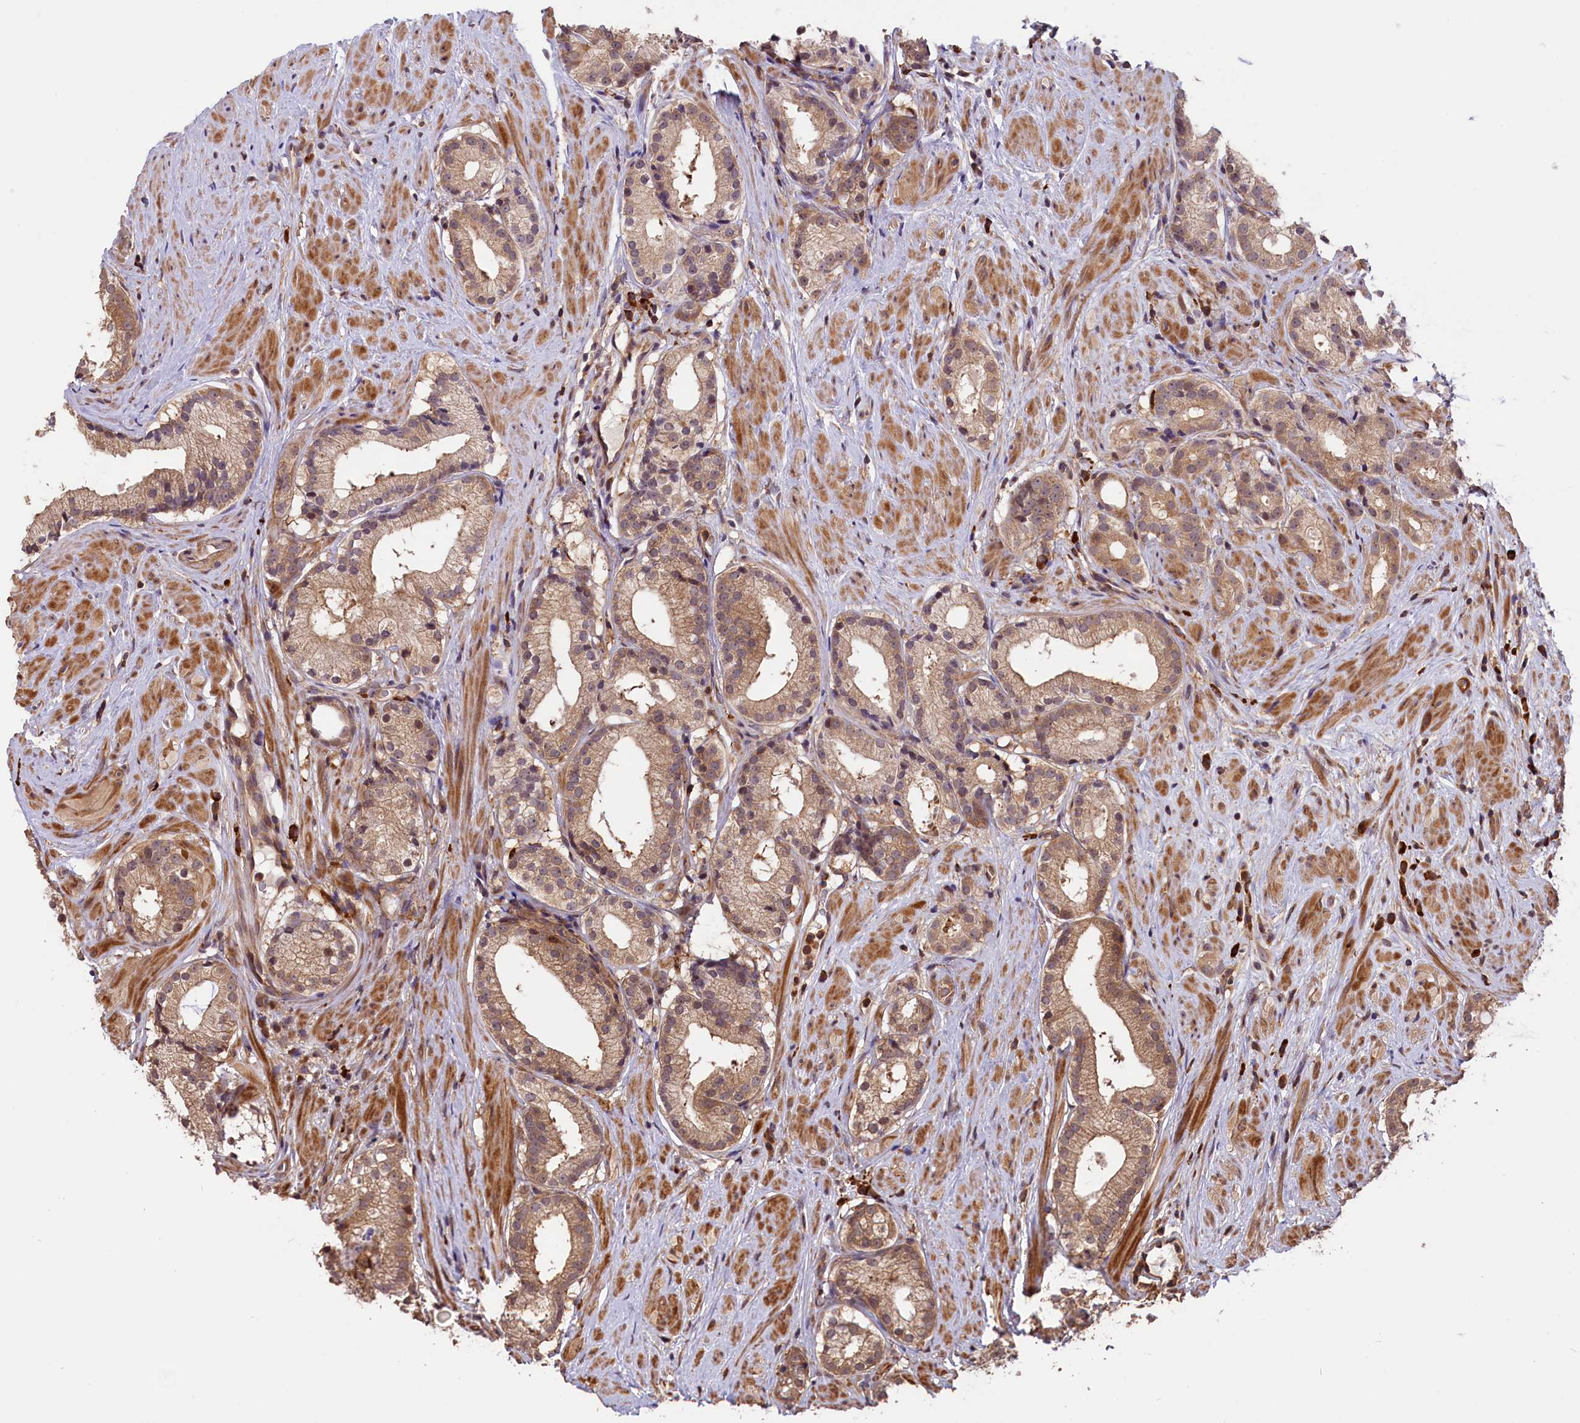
{"staining": {"intensity": "weak", "quantity": "25%-75%", "location": "cytoplasmic/membranous,nuclear"}, "tissue": "prostate cancer", "cell_type": "Tumor cells", "image_type": "cancer", "snomed": [{"axis": "morphology", "description": "Adenocarcinoma, Low grade"}, {"axis": "topography", "description": "Prostate"}], "caption": "Prostate cancer stained for a protein (brown) shows weak cytoplasmic/membranous and nuclear positive staining in approximately 25%-75% of tumor cells.", "gene": "RIC8A", "patient": {"sex": "male", "age": 57}}